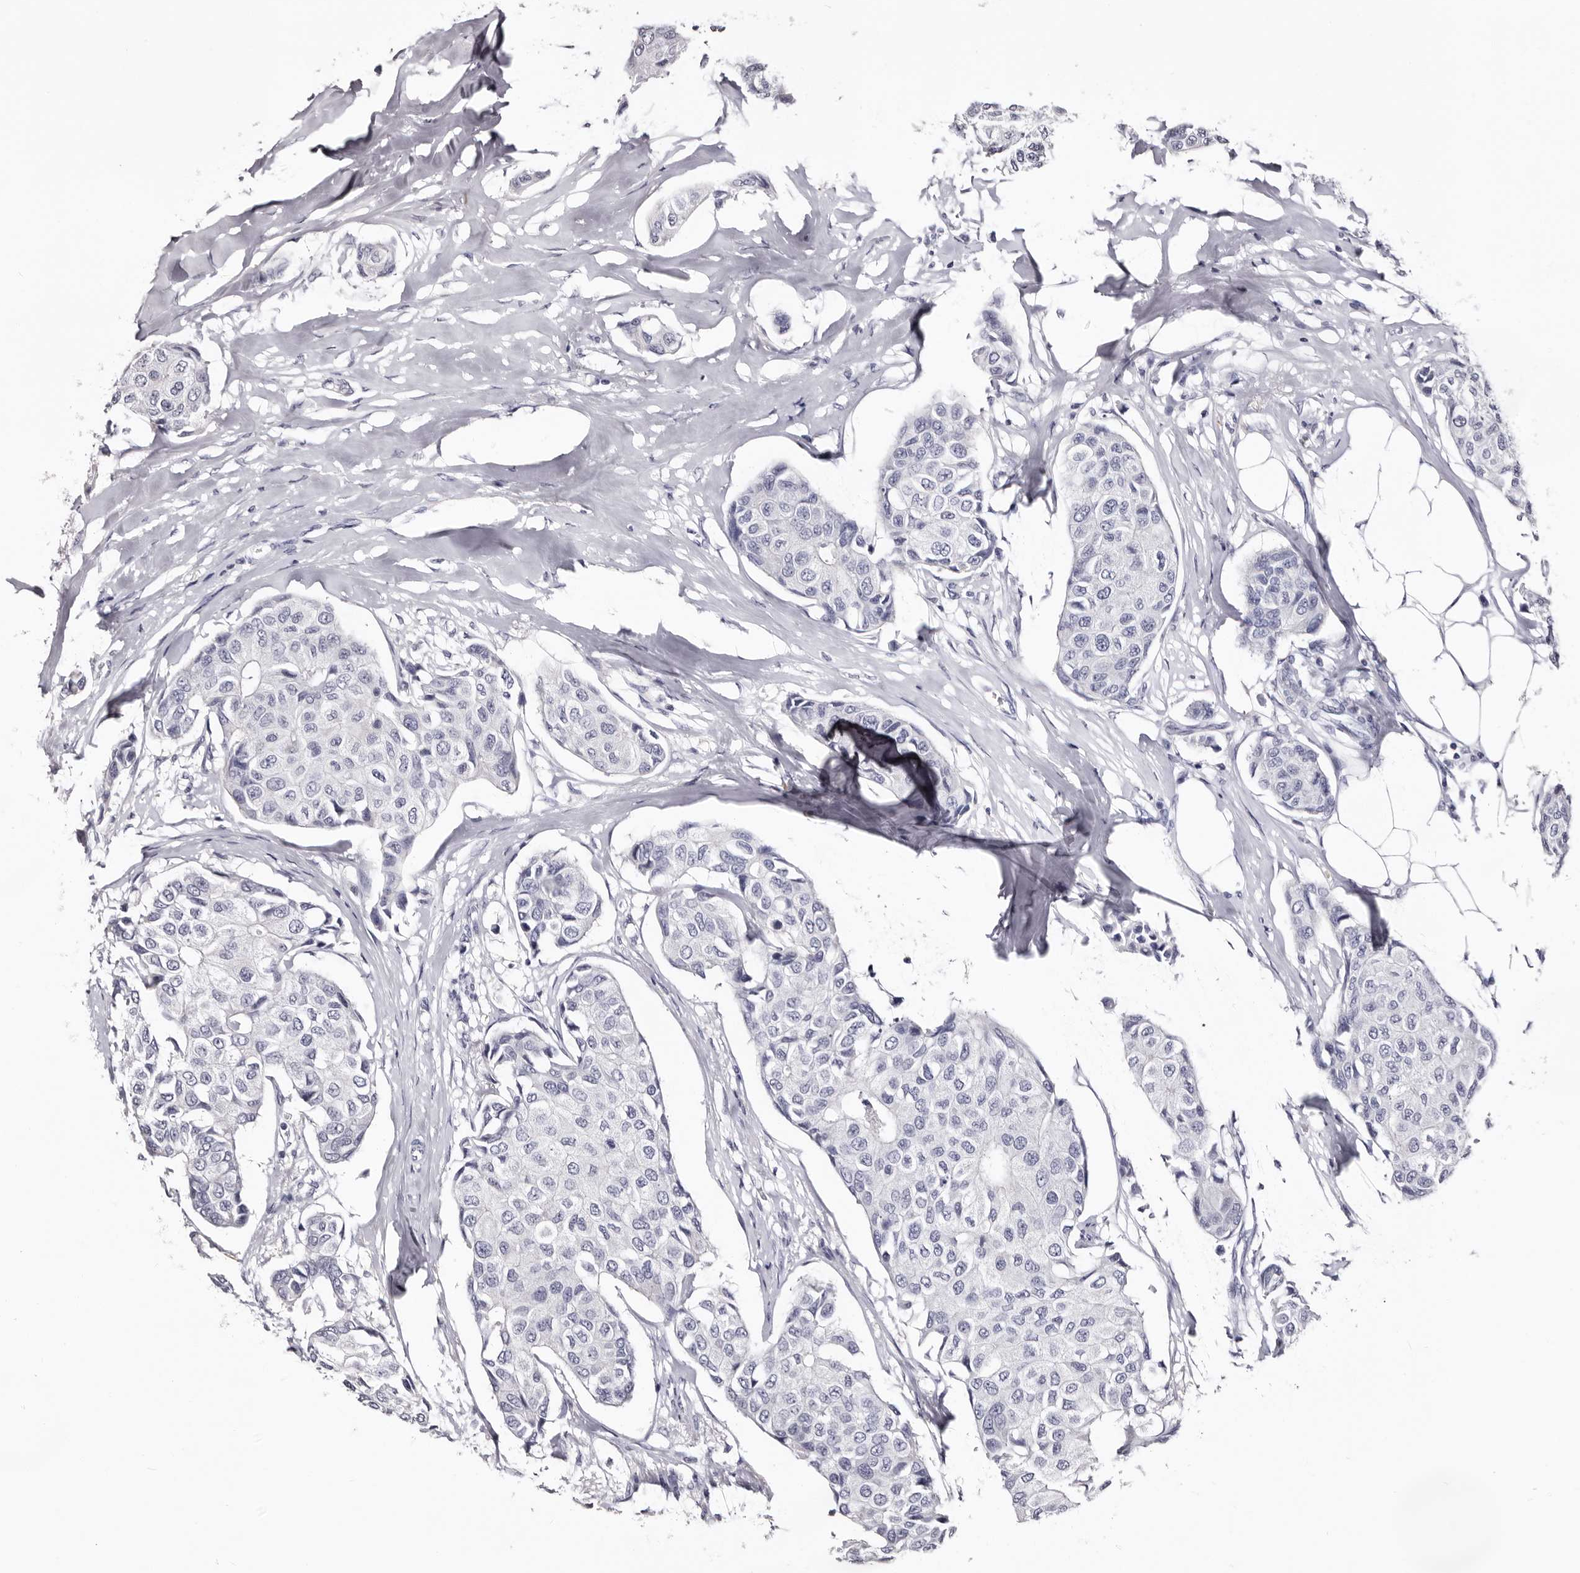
{"staining": {"intensity": "negative", "quantity": "none", "location": "none"}, "tissue": "breast cancer", "cell_type": "Tumor cells", "image_type": "cancer", "snomed": [{"axis": "morphology", "description": "Duct carcinoma"}, {"axis": "topography", "description": "Breast"}], "caption": "This is an immunohistochemistry (IHC) histopathology image of human invasive ductal carcinoma (breast). There is no expression in tumor cells.", "gene": "BPGM", "patient": {"sex": "female", "age": 80}}